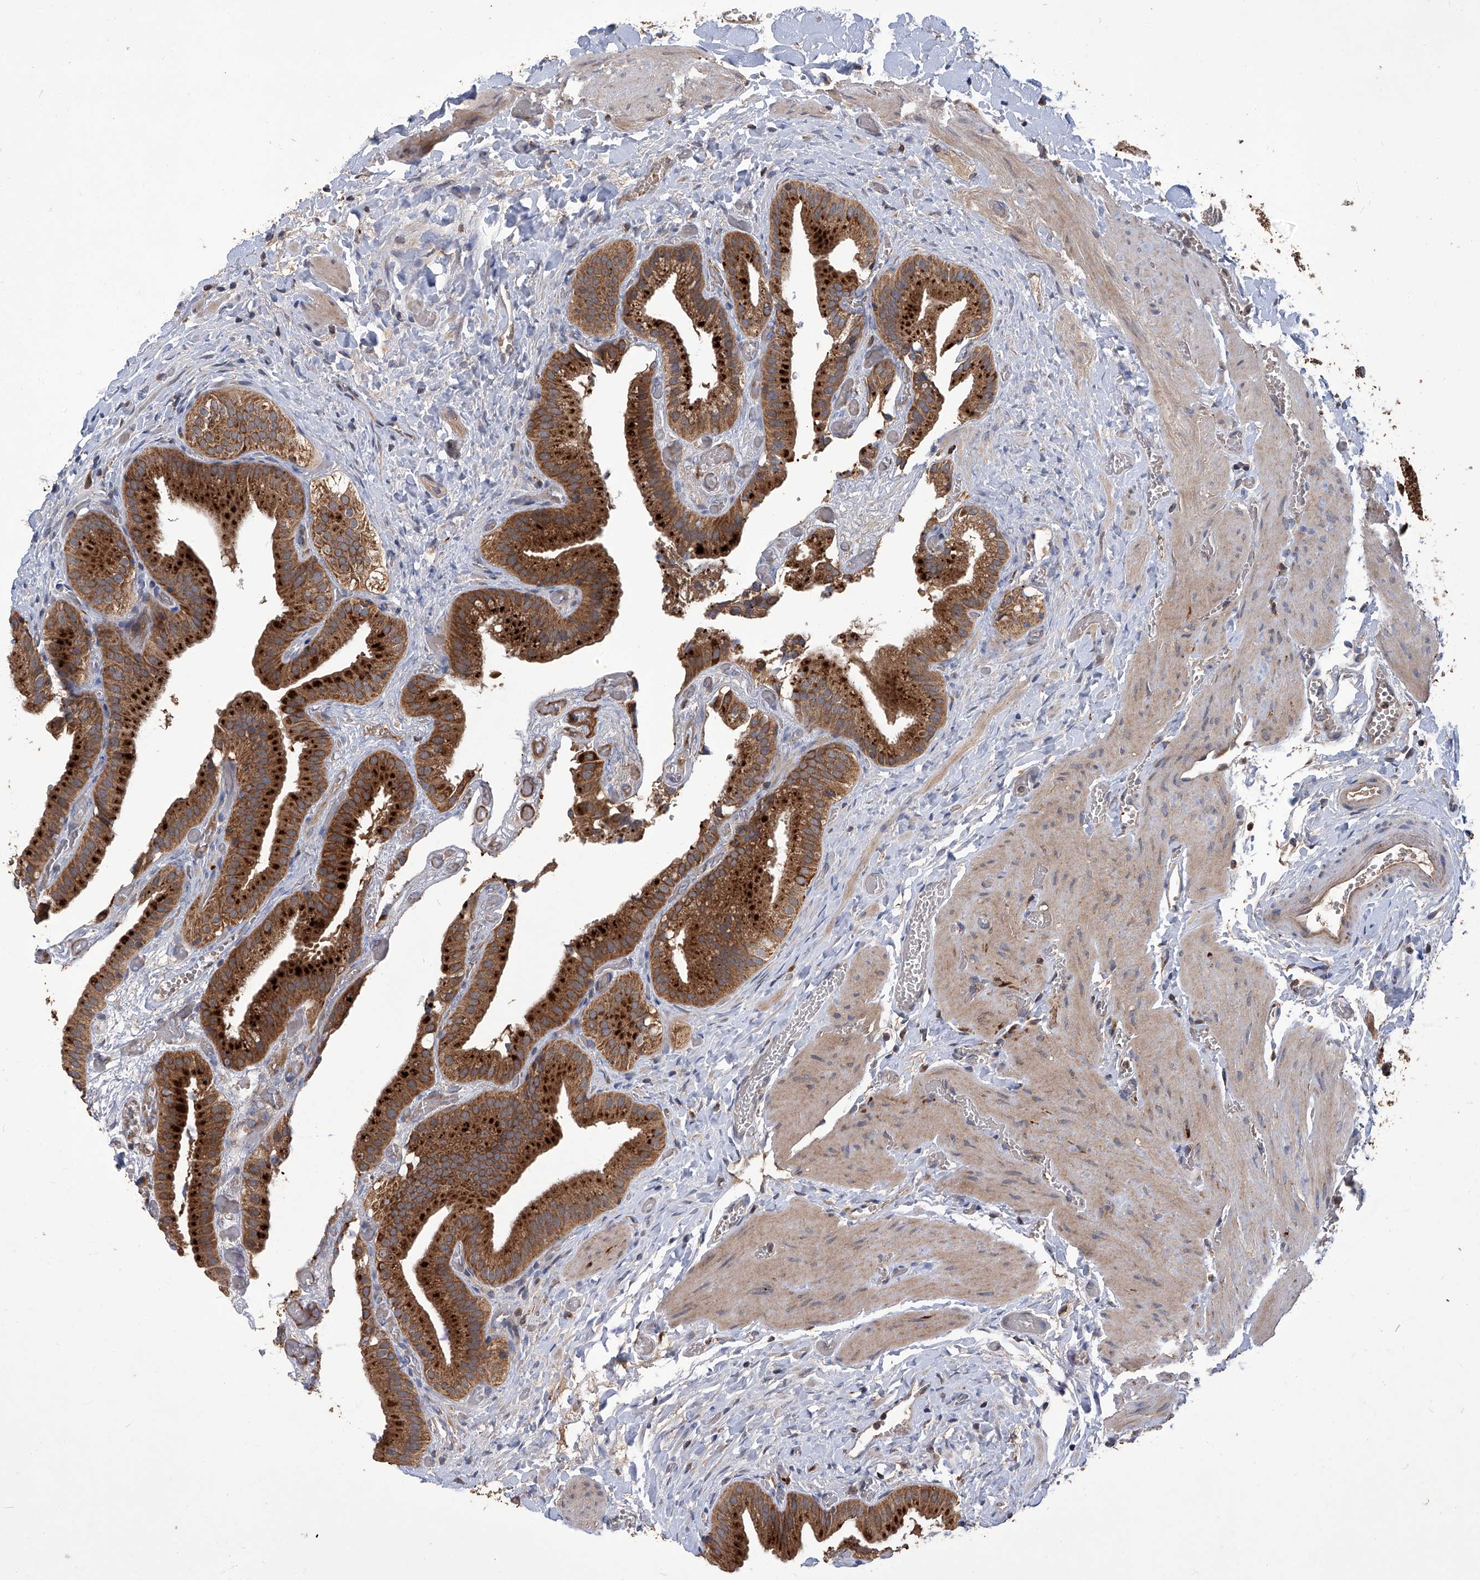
{"staining": {"intensity": "strong", "quantity": ">75%", "location": "cytoplasmic/membranous"}, "tissue": "gallbladder", "cell_type": "Glandular cells", "image_type": "normal", "snomed": [{"axis": "morphology", "description": "Normal tissue, NOS"}, {"axis": "topography", "description": "Gallbladder"}], "caption": "Protein expression analysis of unremarkable human gallbladder reveals strong cytoplasmic/membranous staining in approximately >75% of glandular cells. Ihc stains the protein in brown and the nuclei are stained blue.", "gene": "TNFRSF13B", "patient": {"sex": "female", "age": 64}}